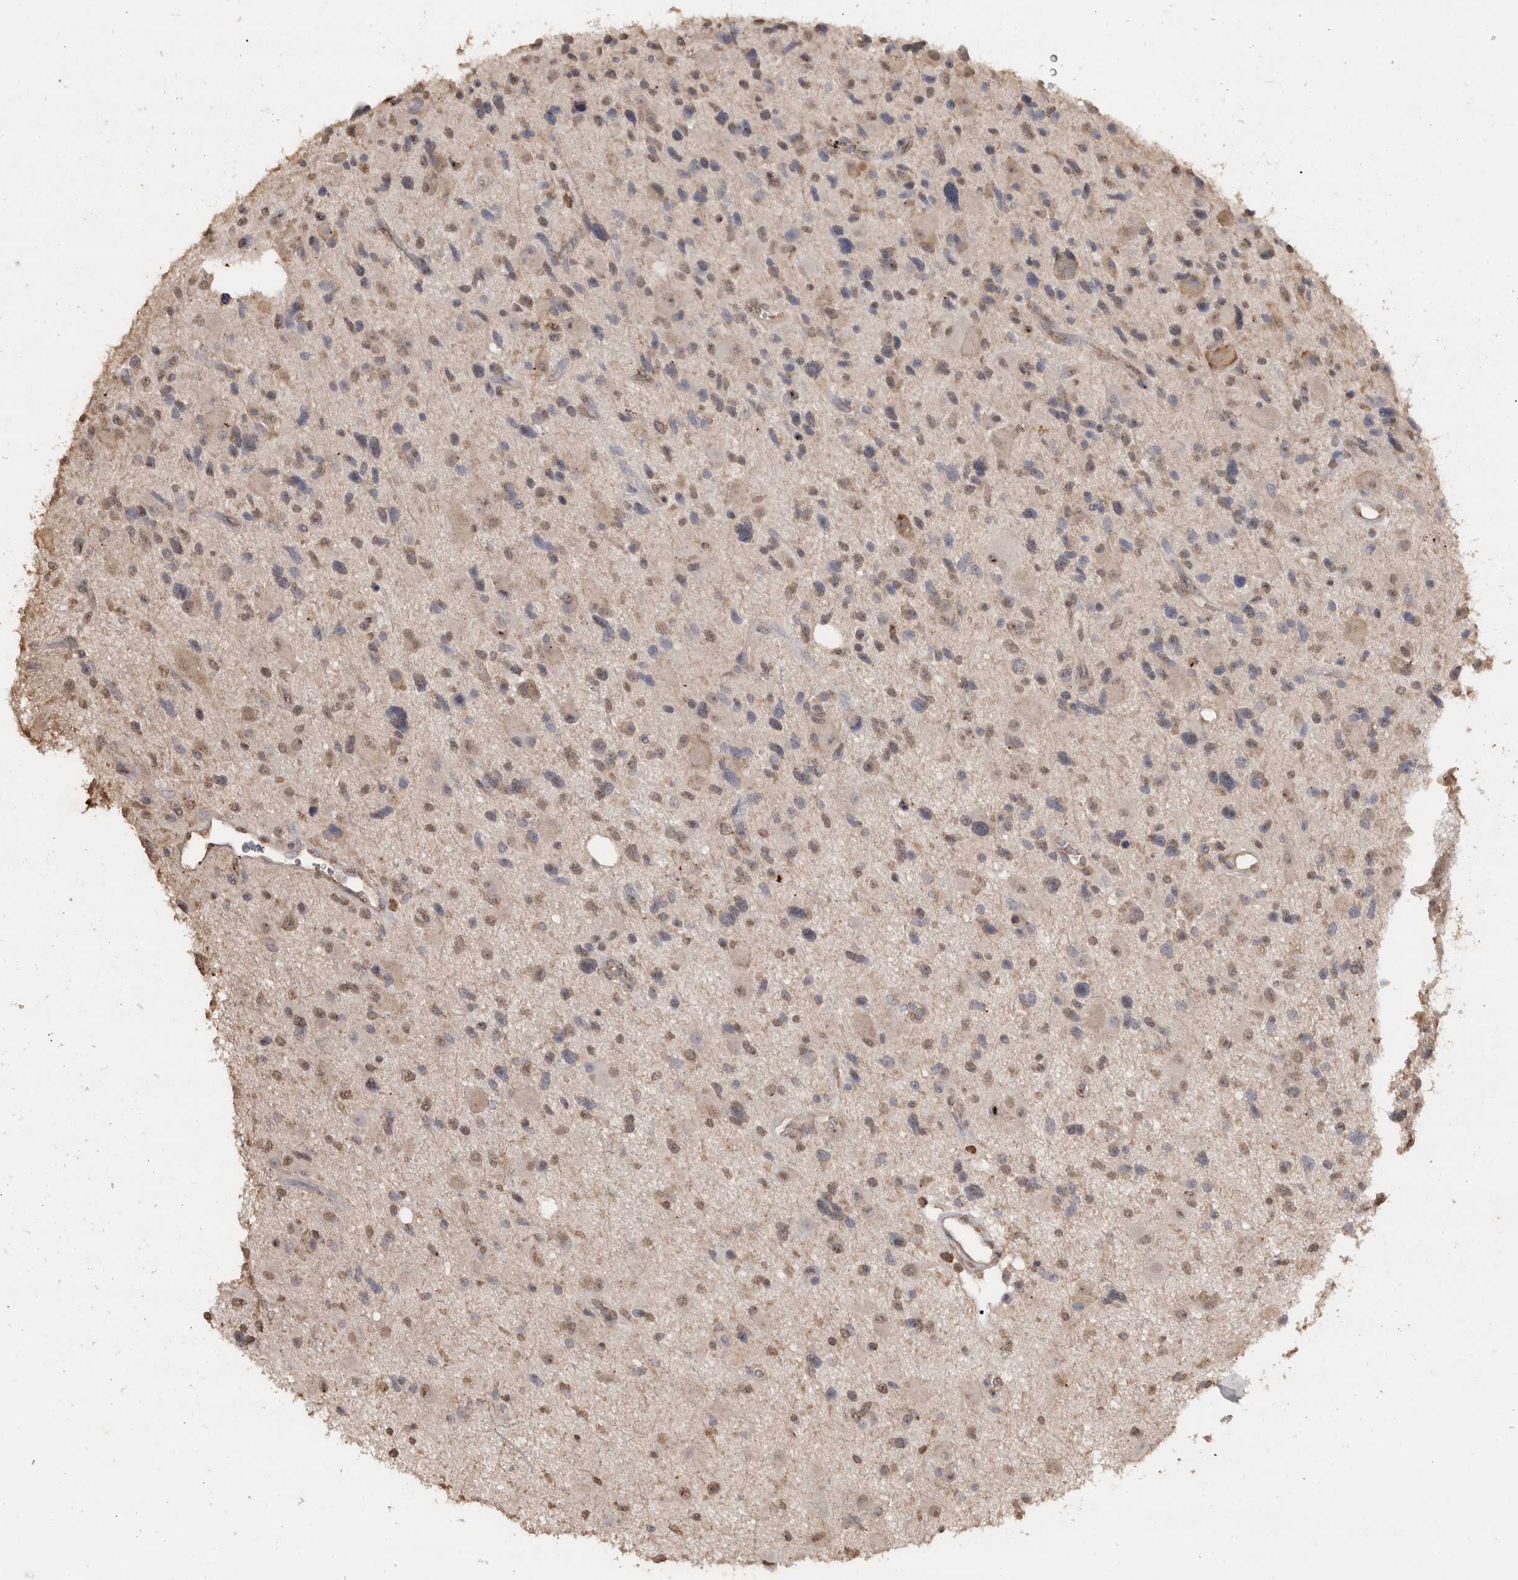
{"staining": {"intensity": "moderate", "quantity": "<25%", "location": "cytoplasmic/membranous,nuclear"}, "tissue": "glioma", "cell_type": "Tumor cells", "image_type": "cancer", "snomed": [{"axis": "morphology", "description": "Glioma, malignant, High grade"}, {"axis": "topography", "description": "Brain"}], "caption": "About <25% of tumor cells in malignant glioma (high-grade) exhibit moderate cytoplasmic/membranous and nuclear protein expression as visualized by brown immunohistochemical staining.", "gene": "CRELD2", "patient": {"sex": "male", "age": 33}}